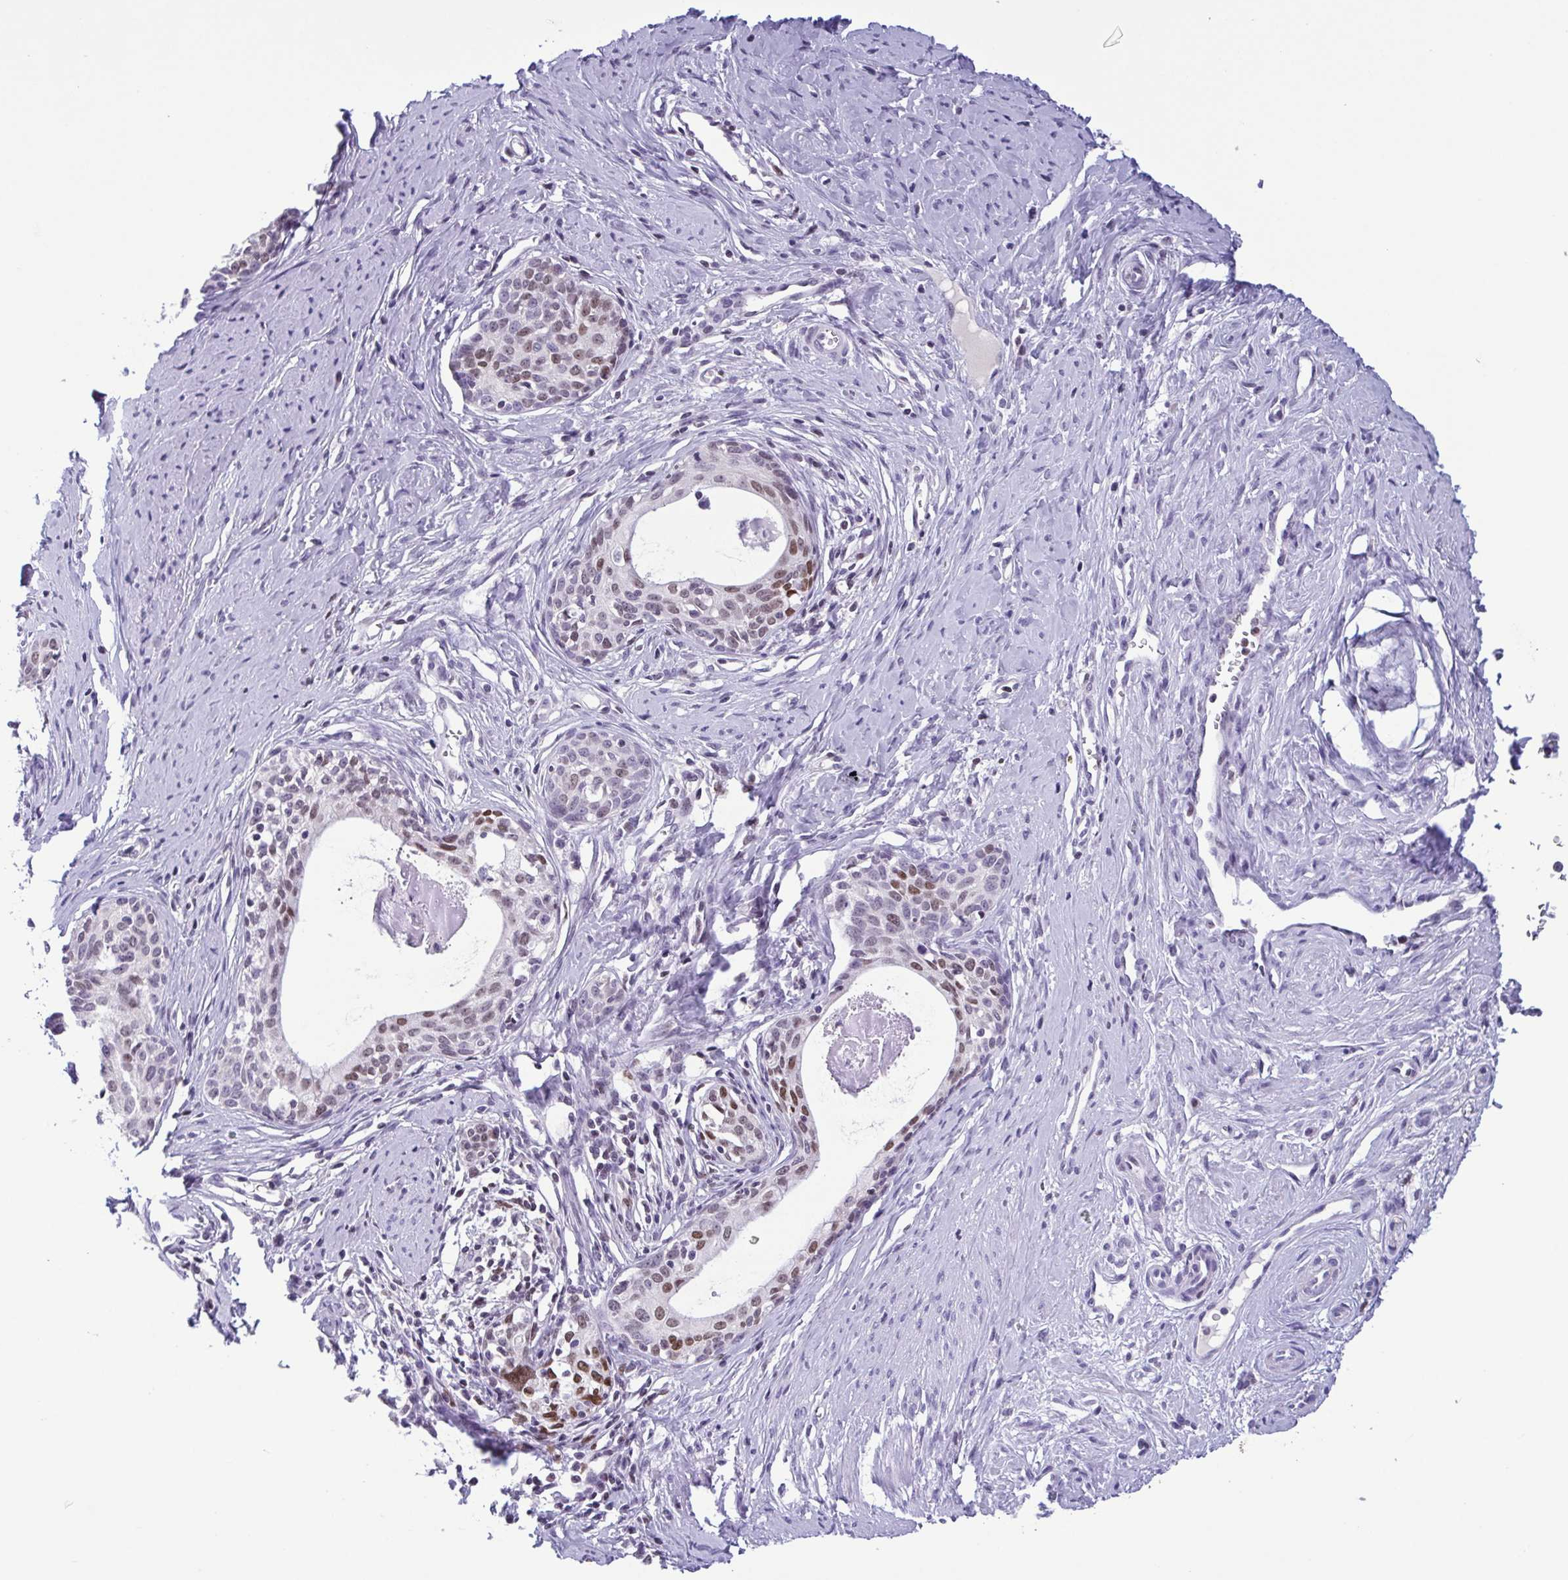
{"staining": {"intensity": "moderate", "quantity": "<25%", "location": "nuclear"}, "tissue": "cervical cancer", "cell_type": "Tumor cells", "image_type": "cancer", "snomed": [{"axis": "morphology", "description": "Squamous cell carcinoma, NOS"}, {"axis": "morphology", "description": "Adenocarcinoma, NOS"}, {"axis": "topography", "description": "Cervix"}], "caption": "This is an image of immunohistochemistry (IHC) staining of cervical cancer, which shows moderate positivity in the nuclear of tumor cells.", "gene": "IRF1", "patient": {"sex": "female", "age": 52}}